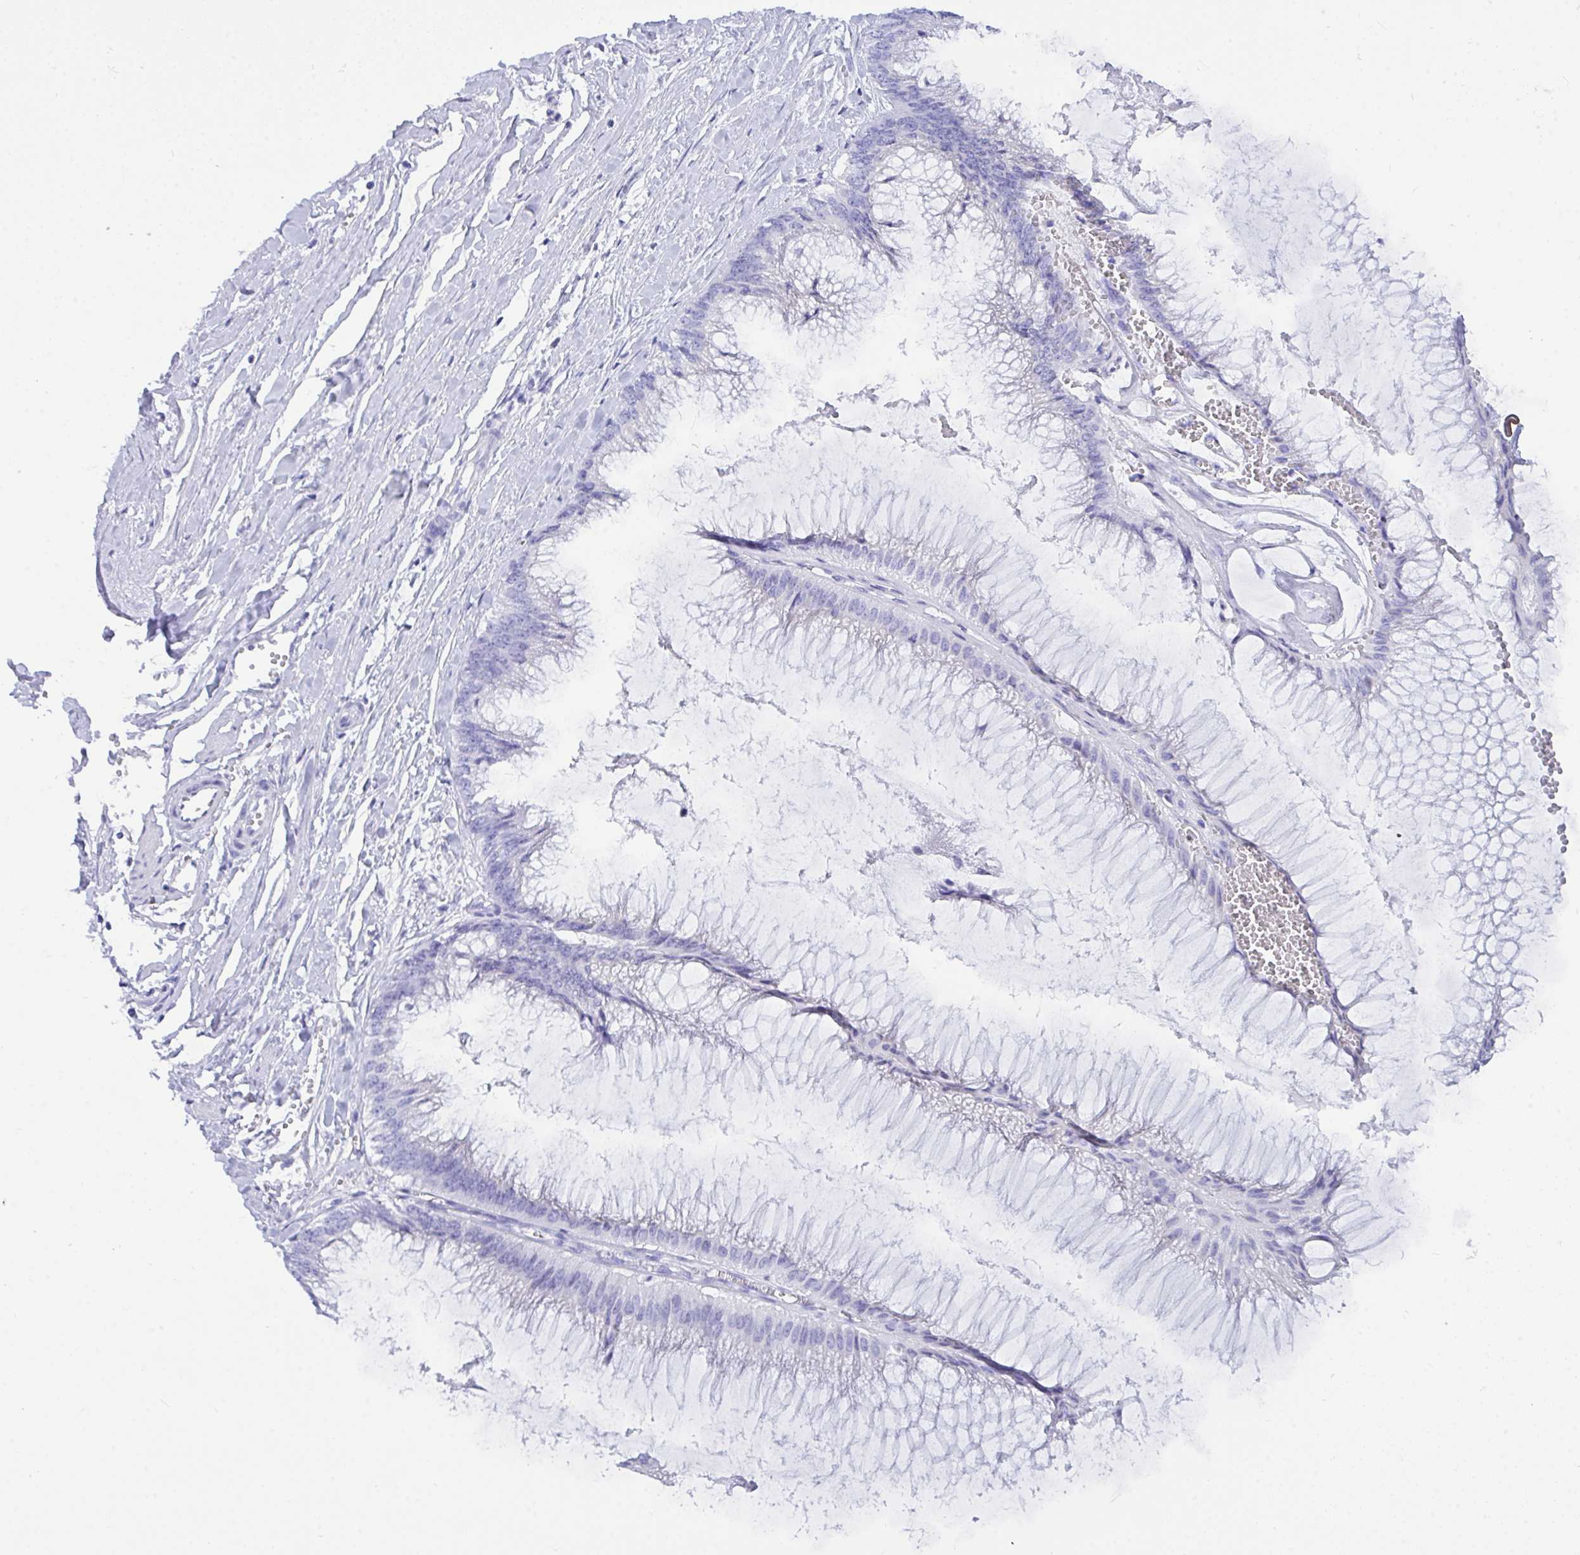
{"staining": {"intensity": "negative", "quantity": "none", "location": "none"}, "tissue": "ovarian cancer", "cell_type": "Tumor cells", "image_type": "cancer", "snomed": [{"axis": "morphology", "description": "Cystadenocarcinoma, mucinous, NOS"}, {"axis": "topography", "description": "Ovary"}], "caption": "High magnification brightfield microscopy of ovarian mucinous cystadenocarcinoma stained with DAB (brown) and counterstained with hematoxylin (blue): tumor cells show no significant positivity.", "gene": "BEST4", "patient": {"sex": "female", "age": 44}}